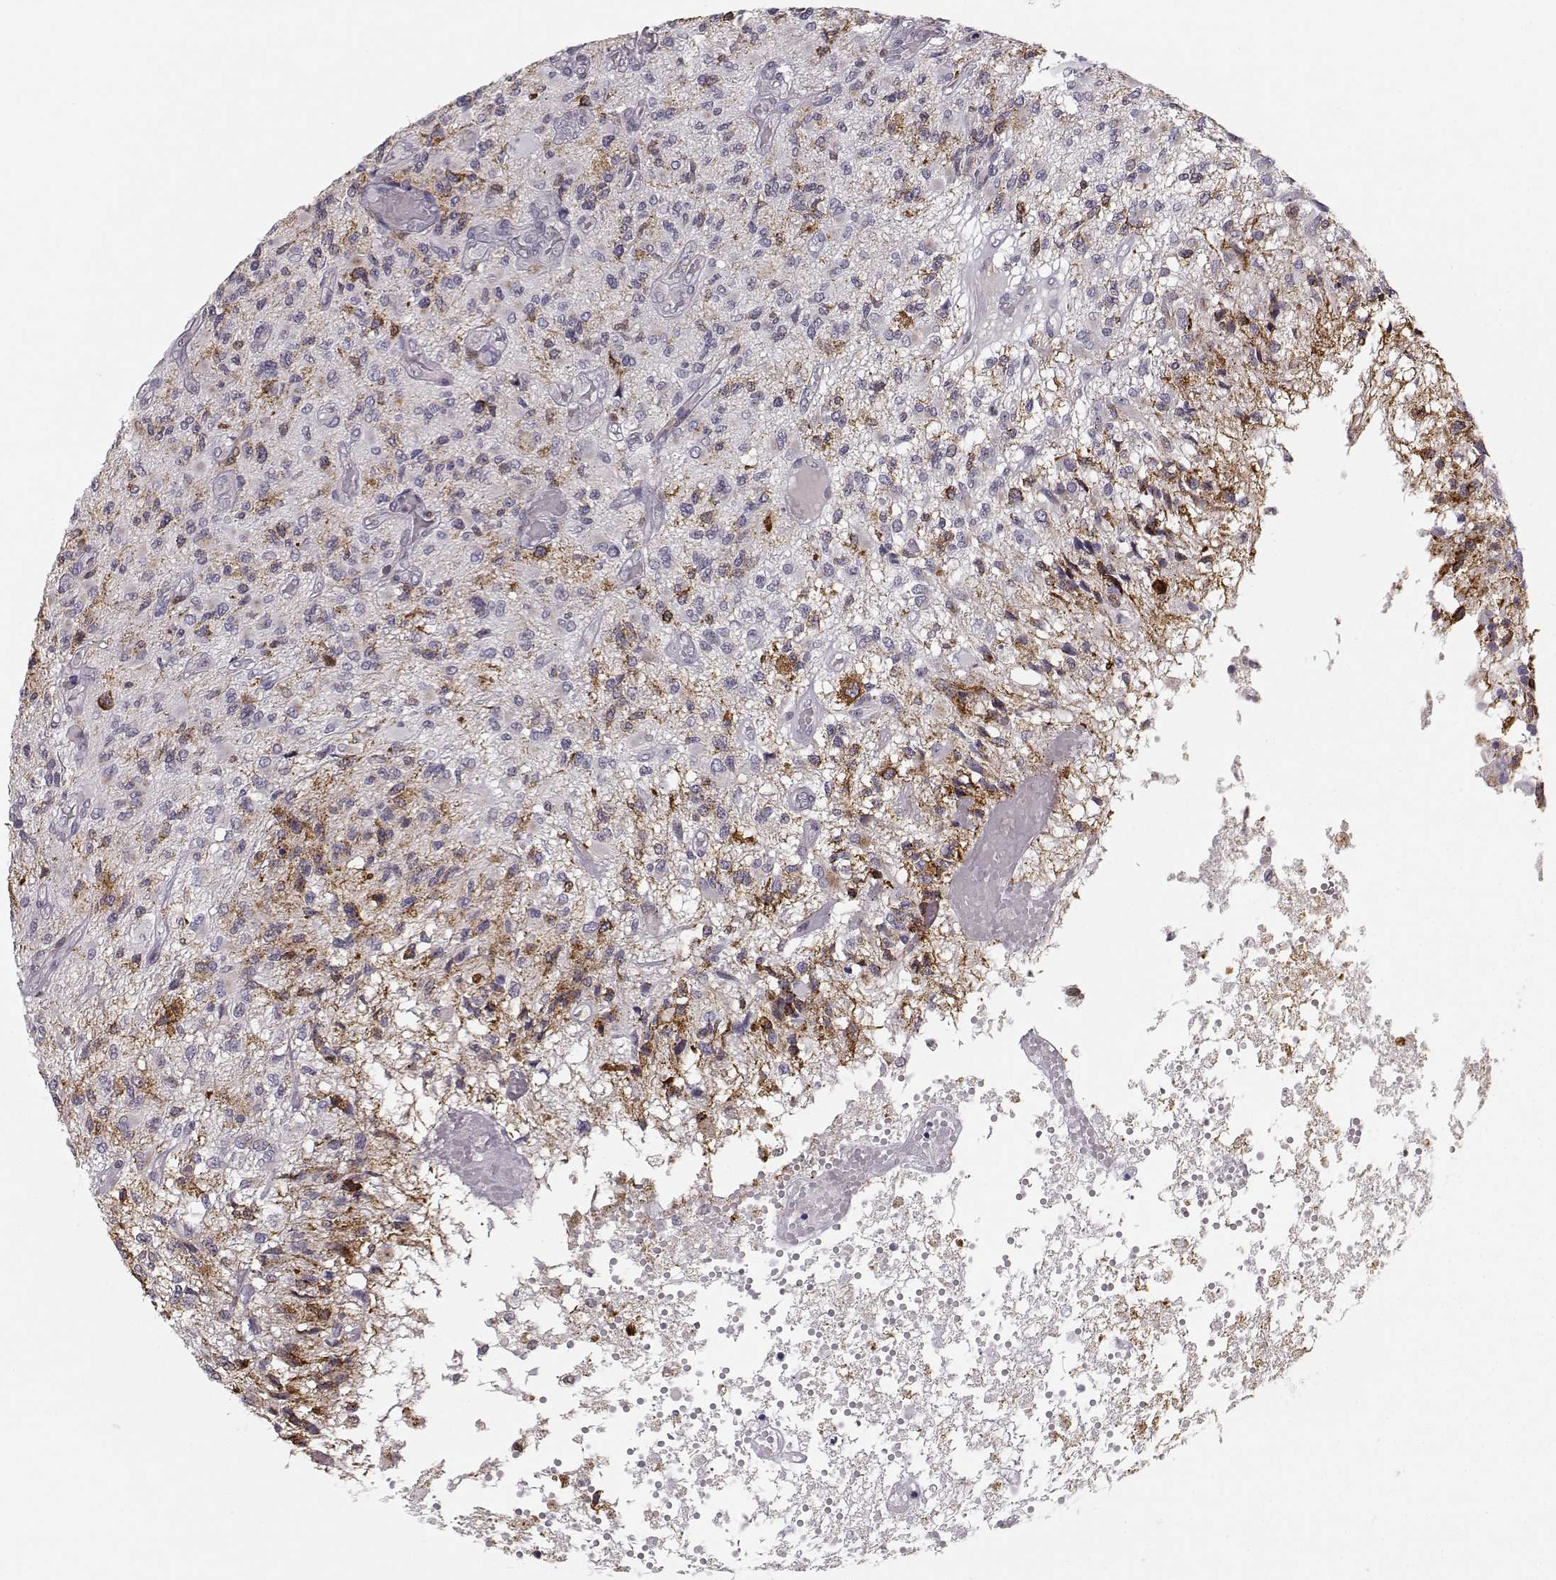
{"staining": {"intensity": "negative", "quantity": "none", "location": "none"}, "tissue": "glioma", "cell_type": "Tumor cells", "image_type": "cancer", "snomed": [{"axis": "morphology", "description": "Glioma, malignant, High grade"}, {"axis": "topography", "description": "Brain"}], "caption": "High magnification brightfield microscopy of glioma stained with DAB (brown) and counterstained with hematoxylin (blue): tumor cells show no significant positivity.", "gene": "HTR7", "patient": {"sex": "female", "age": 63}}